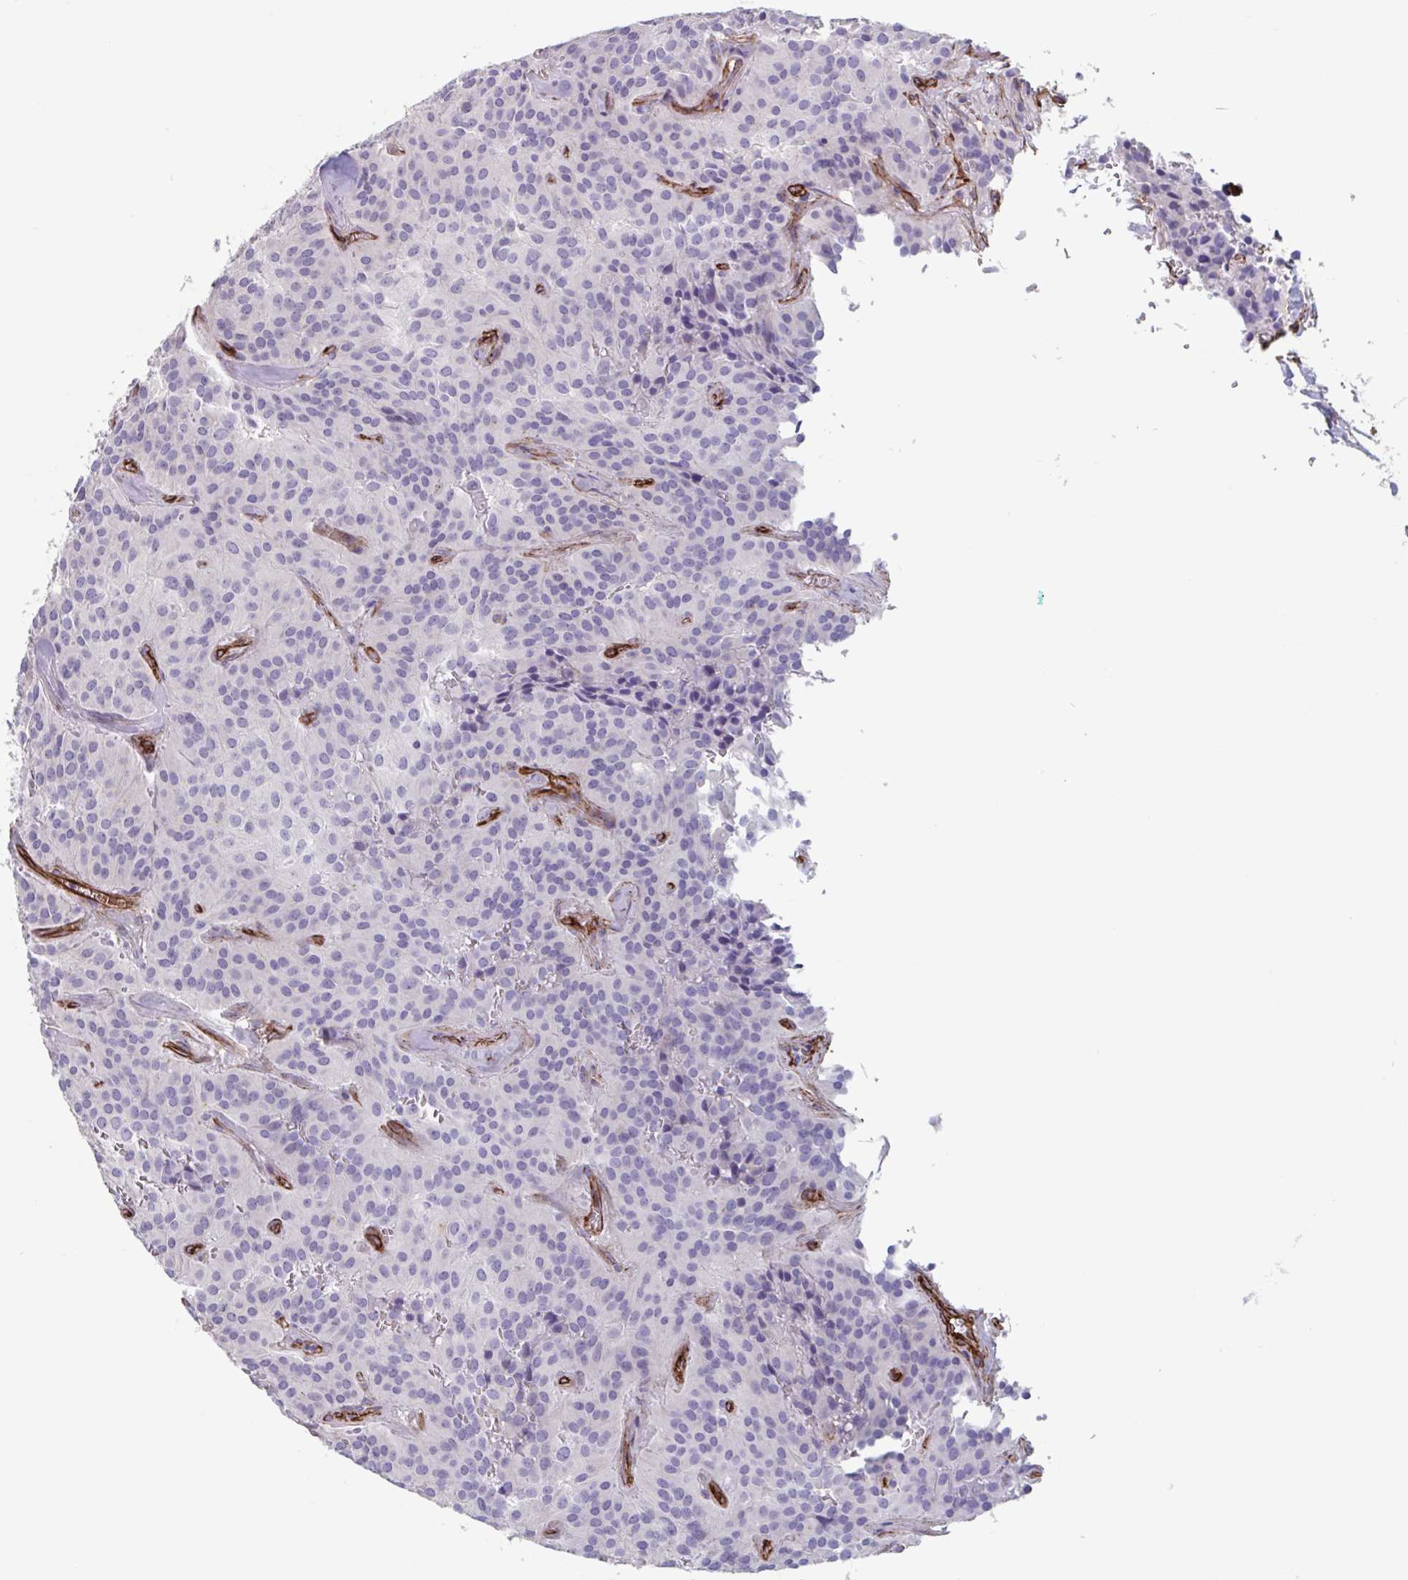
{"staining": {"intensity": "negative", "quantity": "none", "location": "none"}, "tissue": "glioma", "cell_type": "Tumor cells", "image_type": "cancer", "snomed": [{"axis": "morphology", "description": "Glioma, malignant, Low grade"}, {"axis": "topography", "description": "Brain"}], "caption": "A histopathology image of malignant glioma (low-grade) stained for a protein shows no brown staining in tumor cells. (DAB (3,3'-diaminobenzidine) immunohistochemistry (IHC) visualized using brightfield microscopy, high magnification).", "gene": "CITED4", "patient": {"sex": "male", "age": 42}}